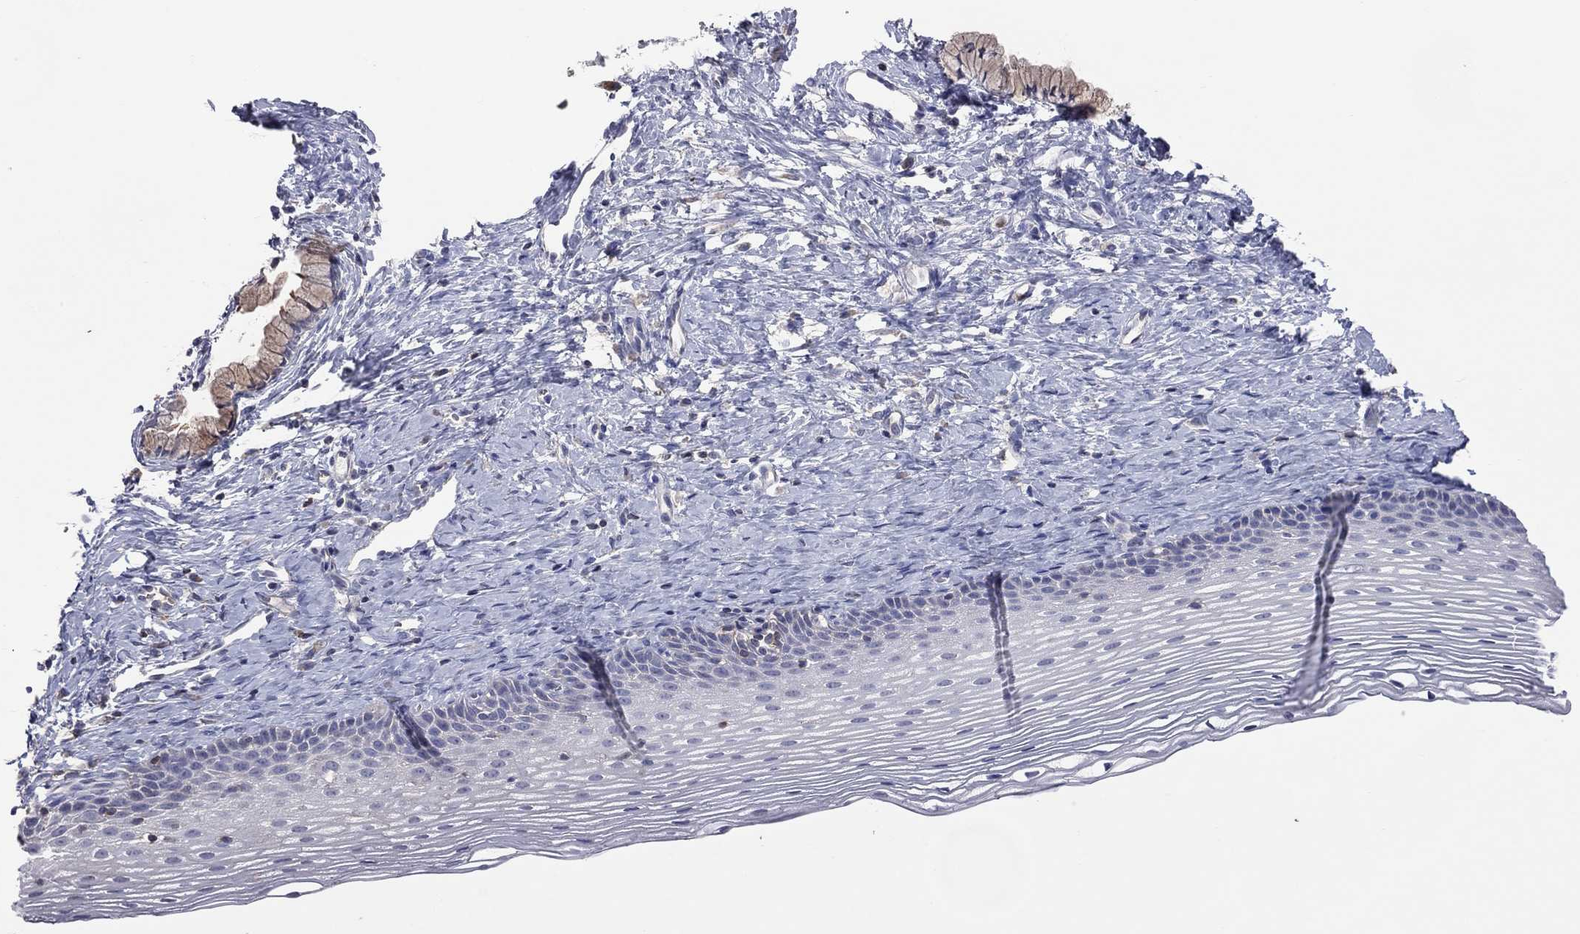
{"staining": {"intensity": "negative", "quantity": "none", "location": "none"}, "tissue": "cervix", "cell_type": "Glandular cells", "image_type": "normal", "snomed": [{"axis": "morphology", "description": "Normal tissue, NOS"}, {"axis": "topography", "description": "Cervix"}], "caption": "Immunohistochemistry (IHC) of normal cervix exhibits no positivity in glandular cells.", "gene": "ENSG00000288520", "patient": {"sex": "female", "age": 39}}